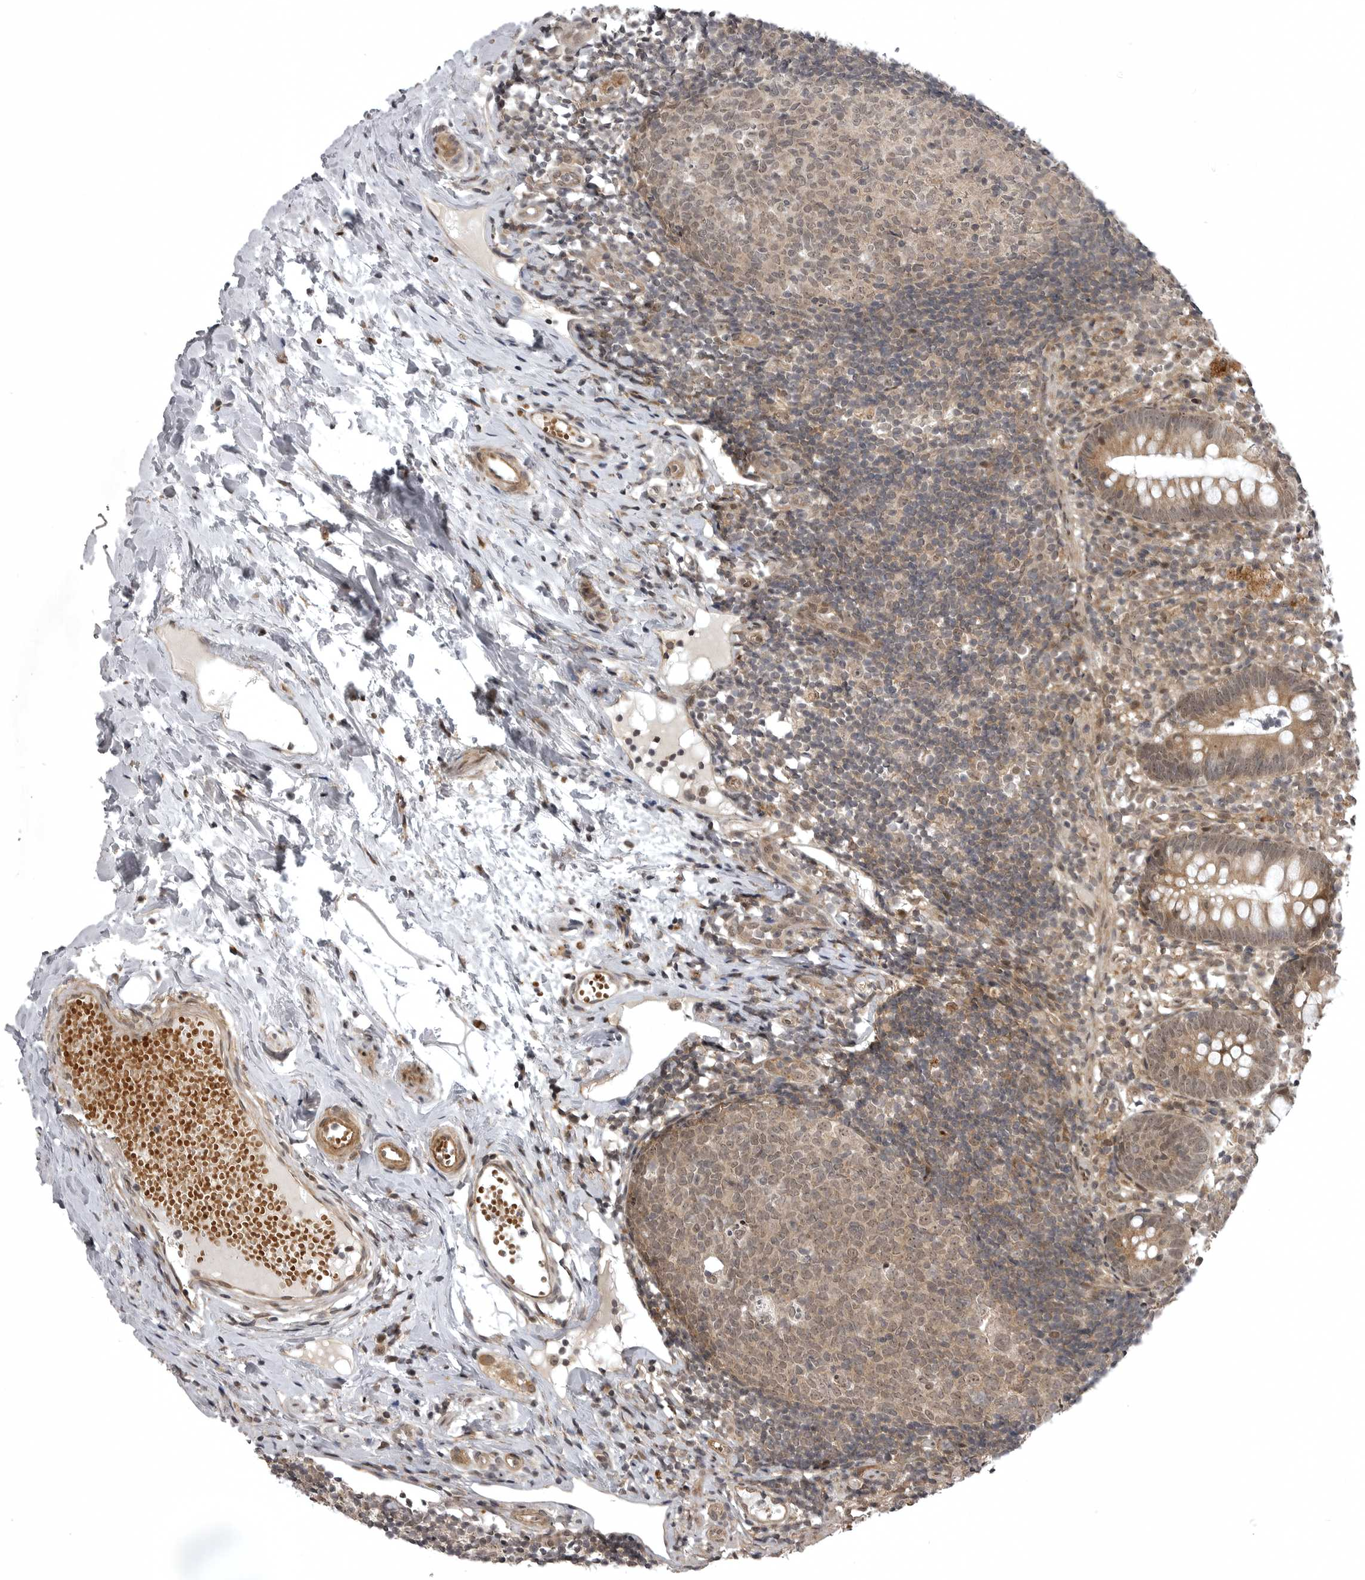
{"staining": {"intensity": "moderate", "quantity": ">75%", "location": "cytoplasmic/membranous,nuclear"}, "tissue": "appendix", "cell_type": "Glandular cells", "image_type": "normal", "snomed": [{"axis": "morphology", "description": "Normal tissue, NOS"}, {"axis": "topography", "description": "Appendix"}], "caption": "Immunohistochemistry micrograph of normal appendix: appendix stained using immunohistochemistry displays medium levels of moderate protein expression localized specifically in the cytoplasmic/membranous,nuclear of glandular cells, appearing as a cytoplasmic/membranous,nuclear brown color.", "gene": "SNX16", "patient": {"sex": "female", "age": 20}}